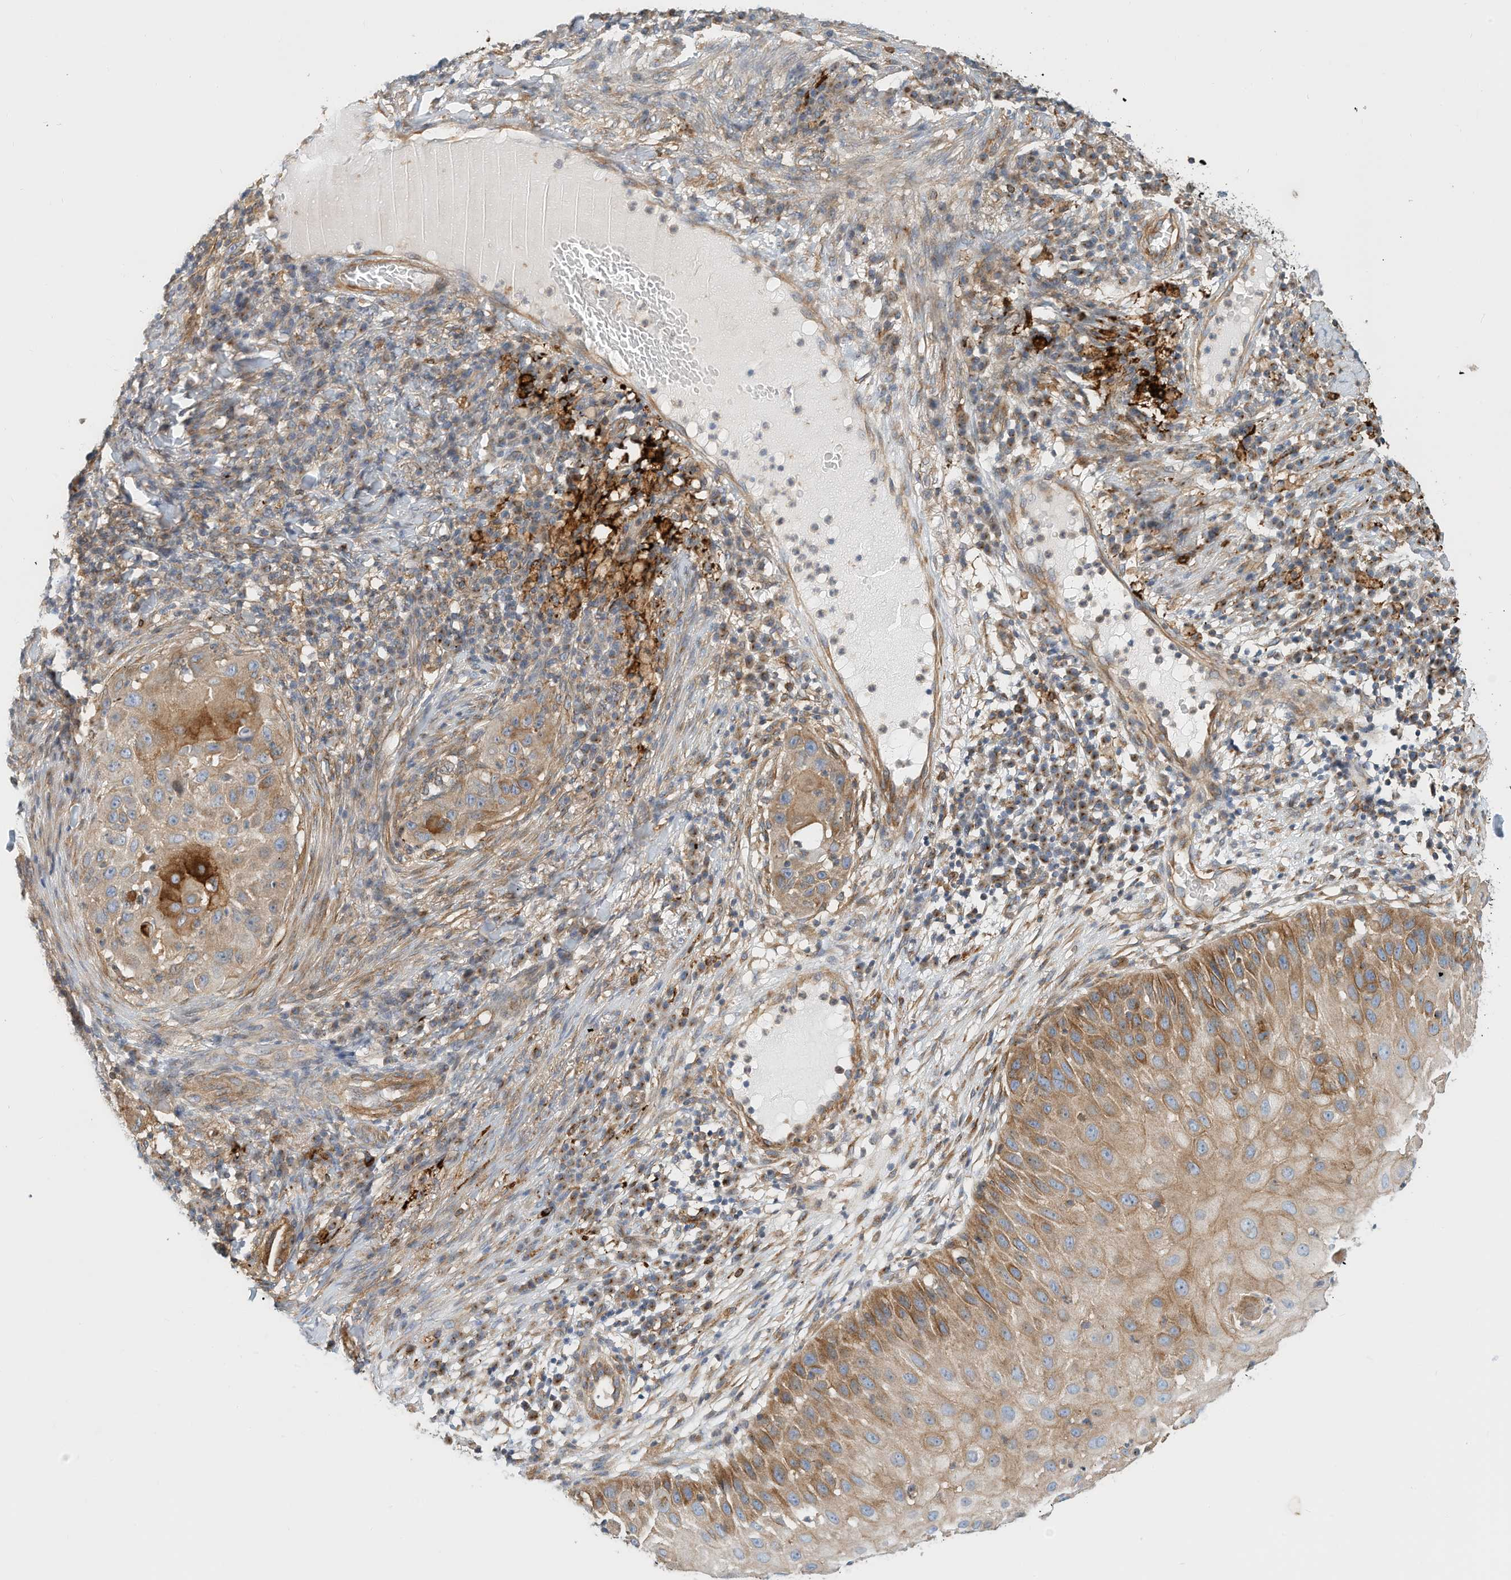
{"staining": {"intensity": "moderate", "quantity": "<25%", "location": "cytoplasmic/membranous"}, "tissue": "skin cancer", "cell_type": "Tumor cells", "image_type": "cancer", "snomed": [{"axis": "morphology", "description": "Squamous cell carcinoma, NOS"}, {"axis": "topography", "description": "Skin"}], "caption": "A brown stain shows moderate cytoplasmic/membranous expression of a protein in human squamous cell carcinoma (skin) tumor cells.", "gene": "MICAL1", "patient": {"sex": "female", "age": 44}}